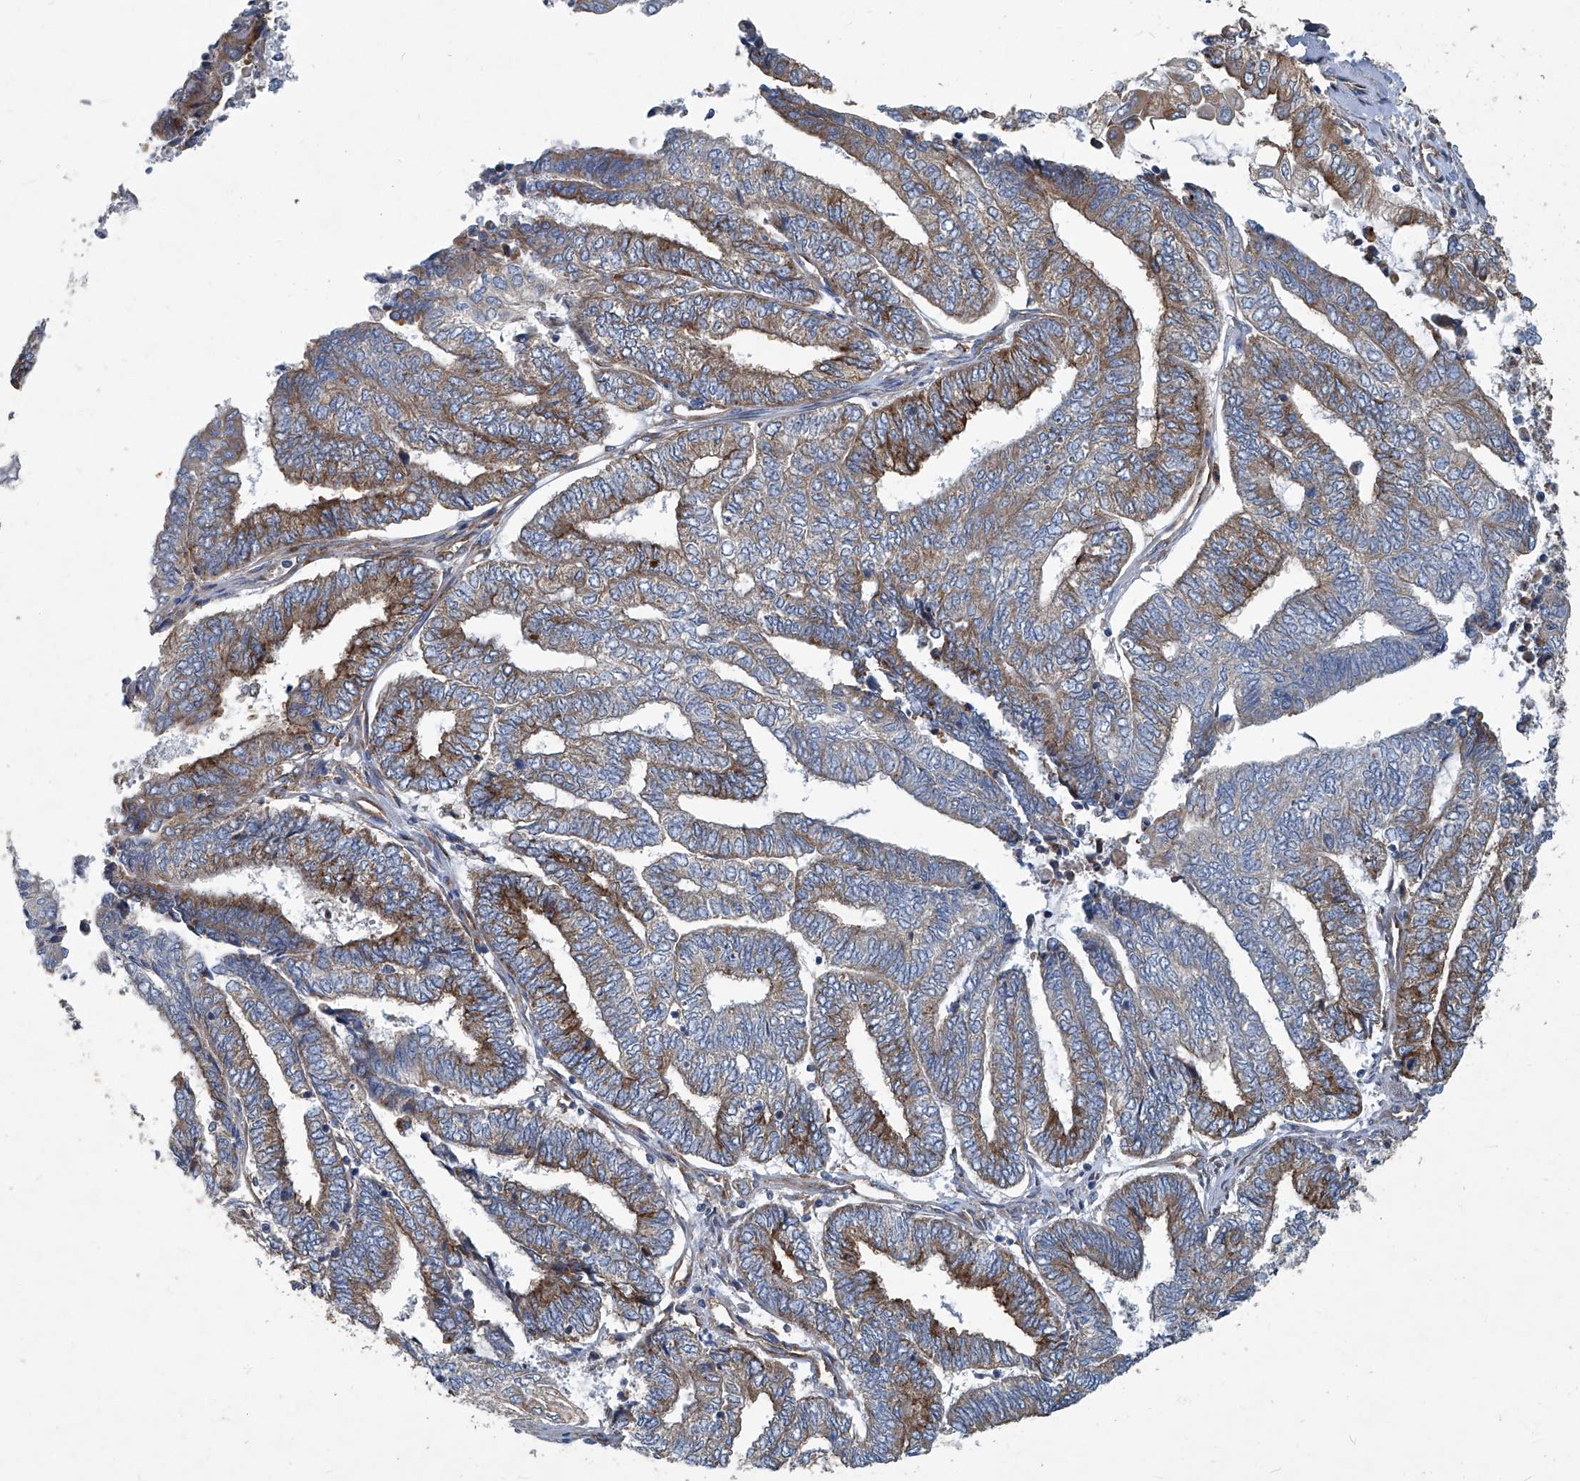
{"staining": {"intensity": "moderate", "quantity": "25%-75%", "location": "cytoplasmic/membranous"}, "tissue": "endometrial cancer", "cell_type": "Tumor cells", "image_type": "cancer", "snomed": [{"axis": "morphology", "description": "Adenocarcinoma, NOS"}, {"axis": "topography", "description": "Uterus"}, {"axis": "topography", "description": "Endometrium"}], "caption": "Immunohistochemistry (IHC) staining of endometrial cancer (adenocarcinoma), which reveals medium levels of moderate cytoplasmic/membranous staining in approximately 25%-75% of tumor cells indicating moderate cytoplasmic/membranous protein positivity. The staining was performed using DAB (3,3'-diaminobenzidine) (brown) for protein detection and nuclei were counterstained in hematoxylin (blue).", "gene": "PIGH", "patient": {"sex": "female", "age": 70}}